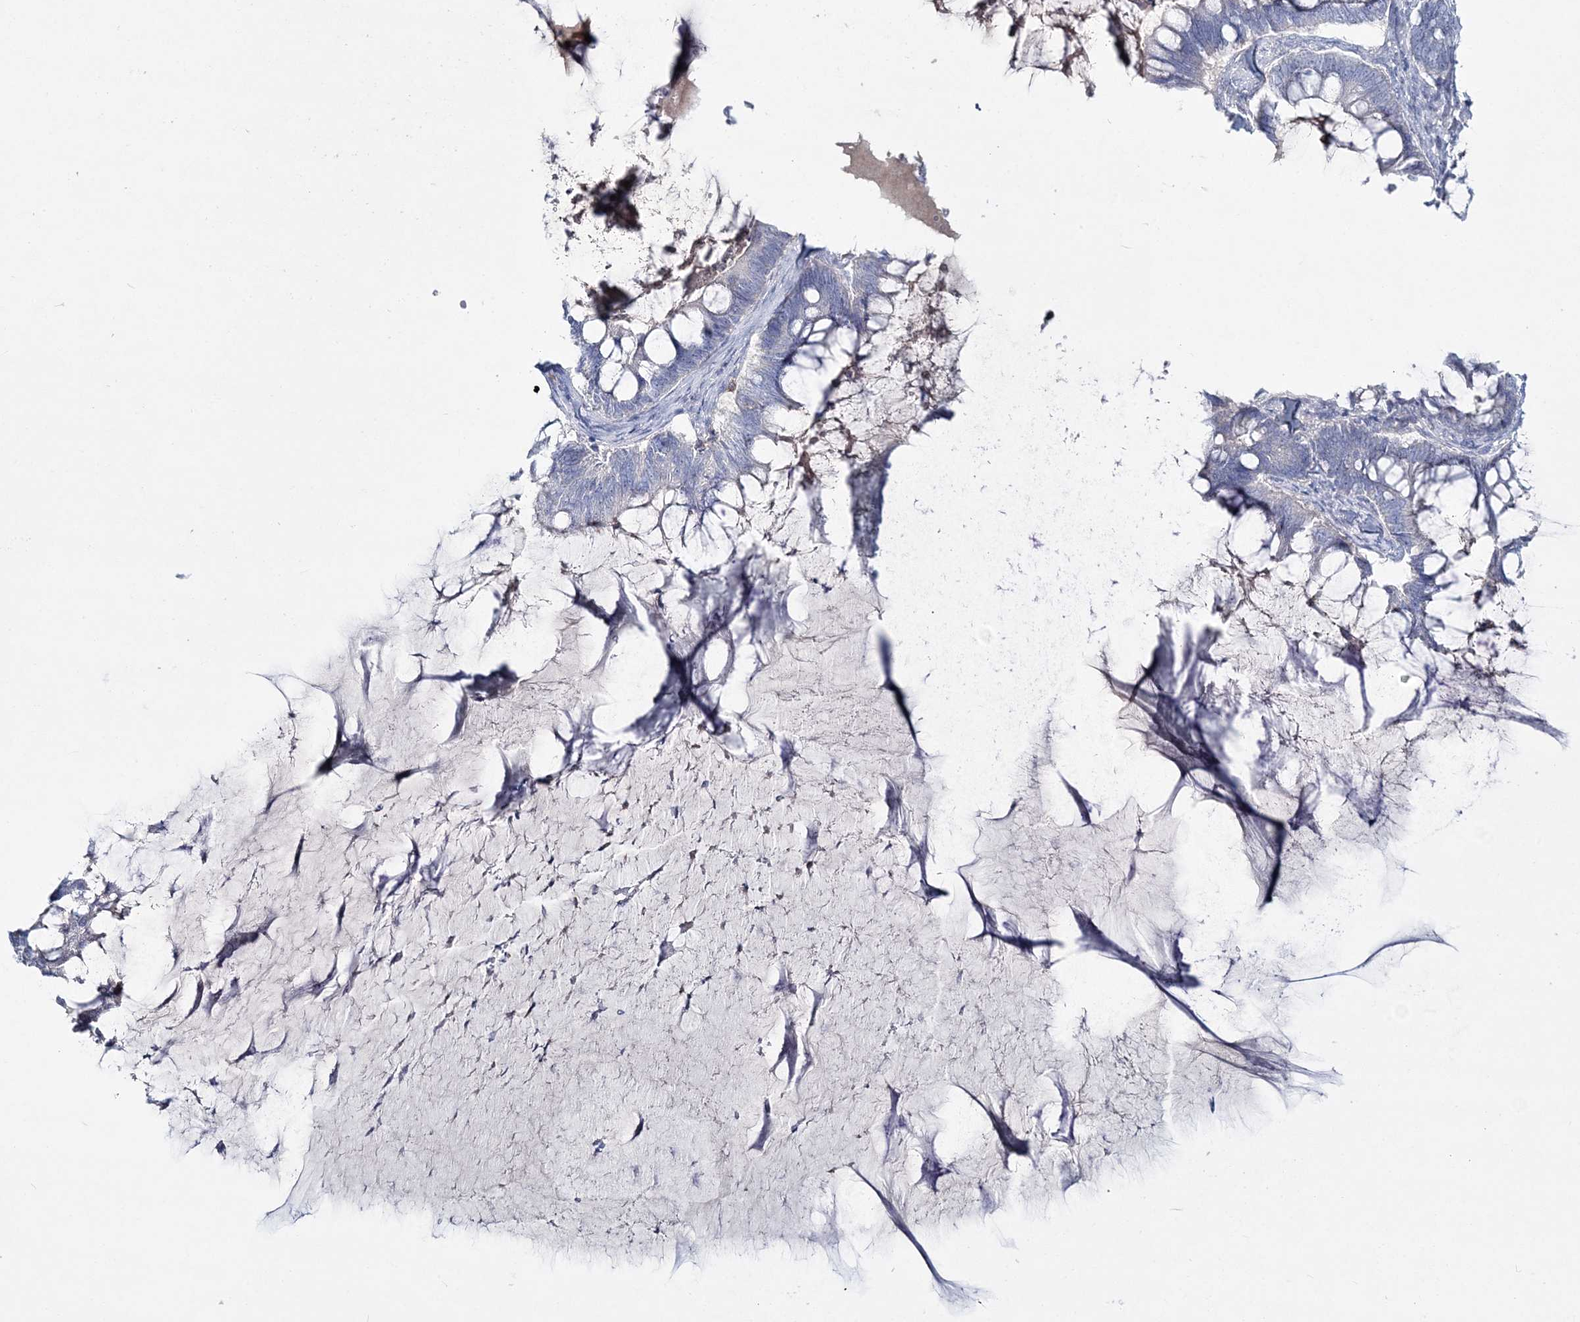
{"staining": {"intensity": "negative", "quantity": "none", "location": "none"}, "tissue": "ovarian cancer", "cell_type": "Tumor cells", "image_type": "cancer", "snomed": [{"axis": "morphology", "description": "Cystadenocarcinoma, mucinous, NOS"}, {"axis": "topography", "description": "Ovary"}], "caption": "This is a micrograph of immunohistochemistry staining of ovarian cancer, which shows no expression in tumor cells.", "gene": "WDSUB1", "patient": {"sex": "female", "age": 61}}